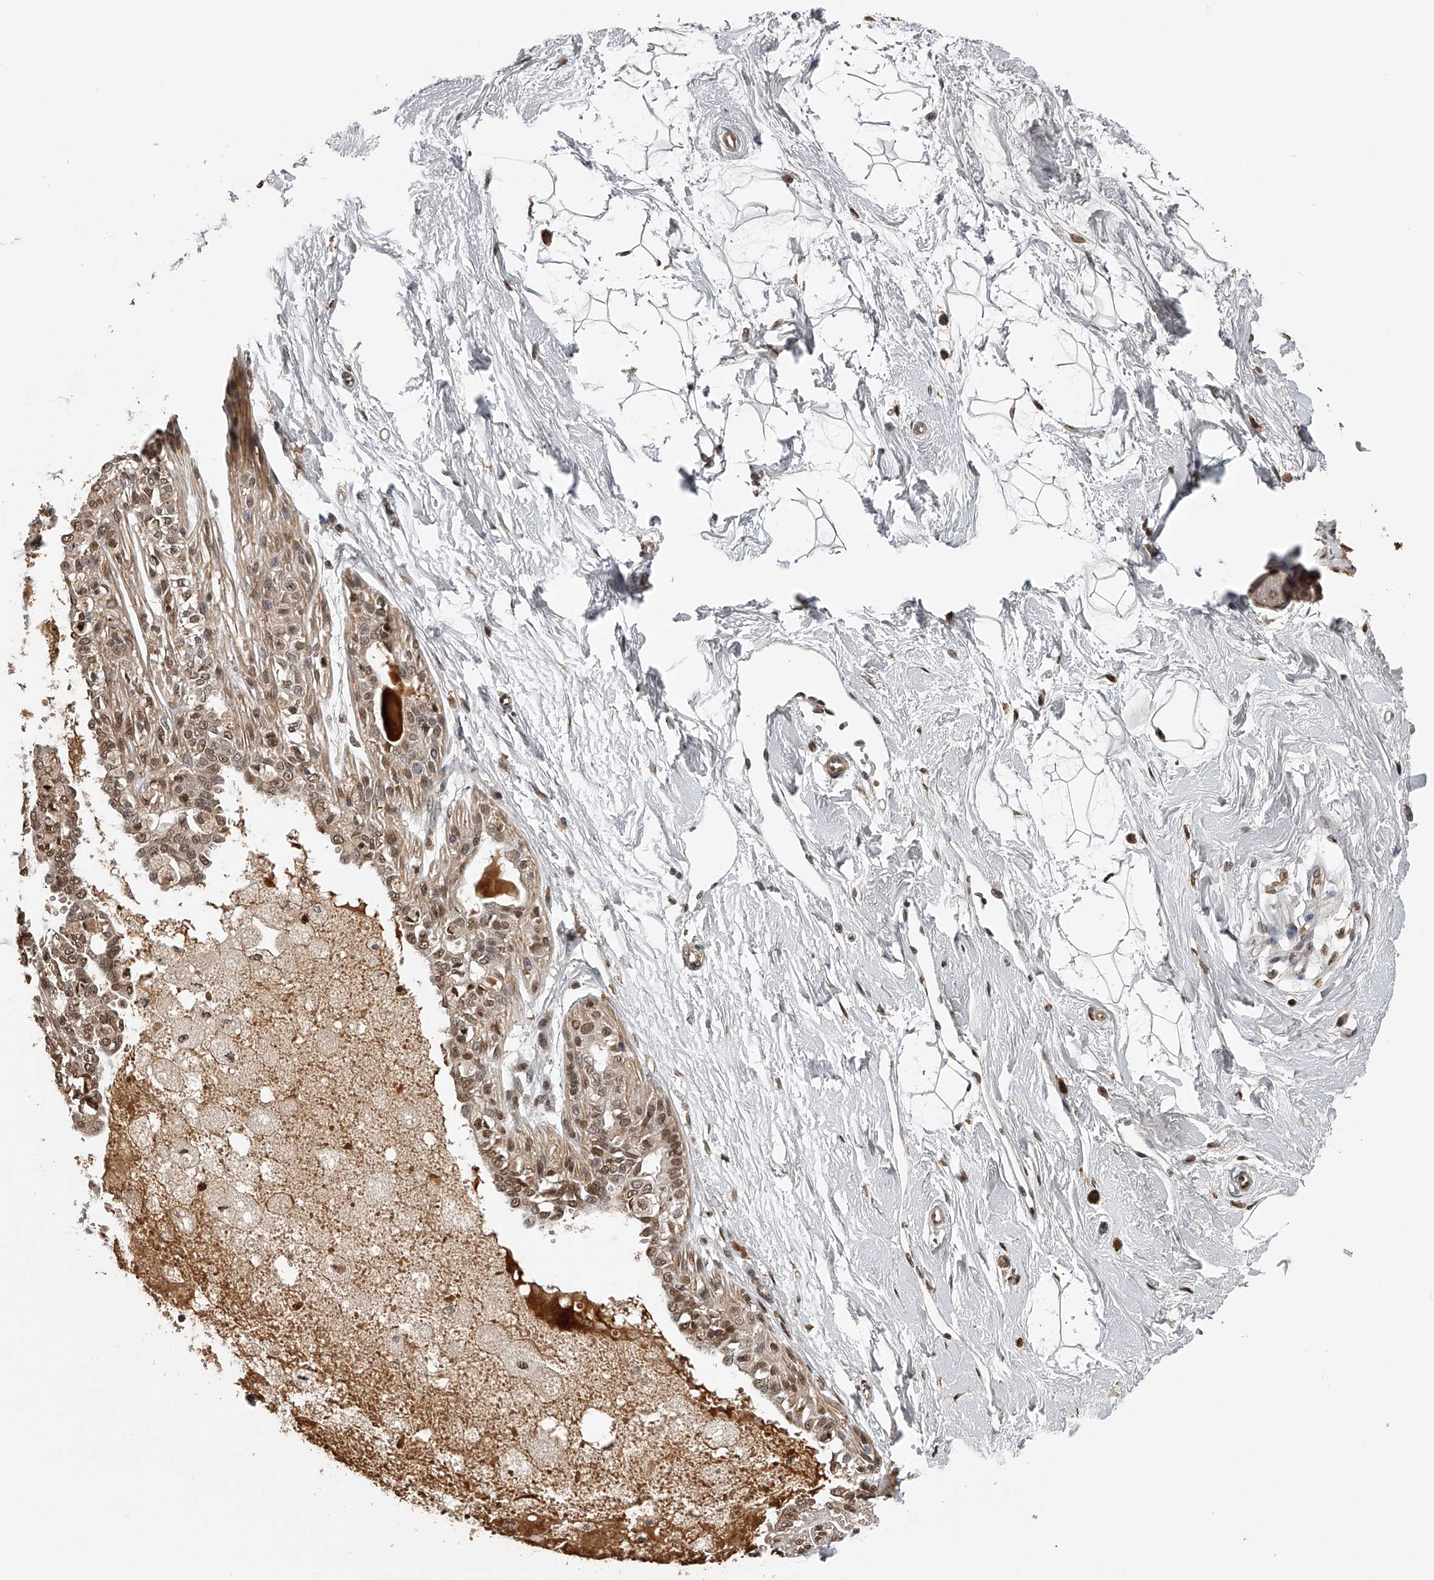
{"staining": {"intensity": "moderate", "quantity": ">75%", "location": "cytoplasmic/membranous,nuclear"}, "tissue": "breast", "cell_type": "Adipocytes", "image_type": "normal", "snomed": [{"axis": "morphology", "description": "Normal tissue, NOS"}, {"axis": "topography", "description": "Breast"}], "caption": "Immunohistochemical staining of unremarkable breast exhibits medium levels of moderate cytoplasmic/membranous,nuclear positivity in approximately >75% of adipocytes.", "gene": "PLEKHG1", "patient": {"sex": "female", "age": 45}}